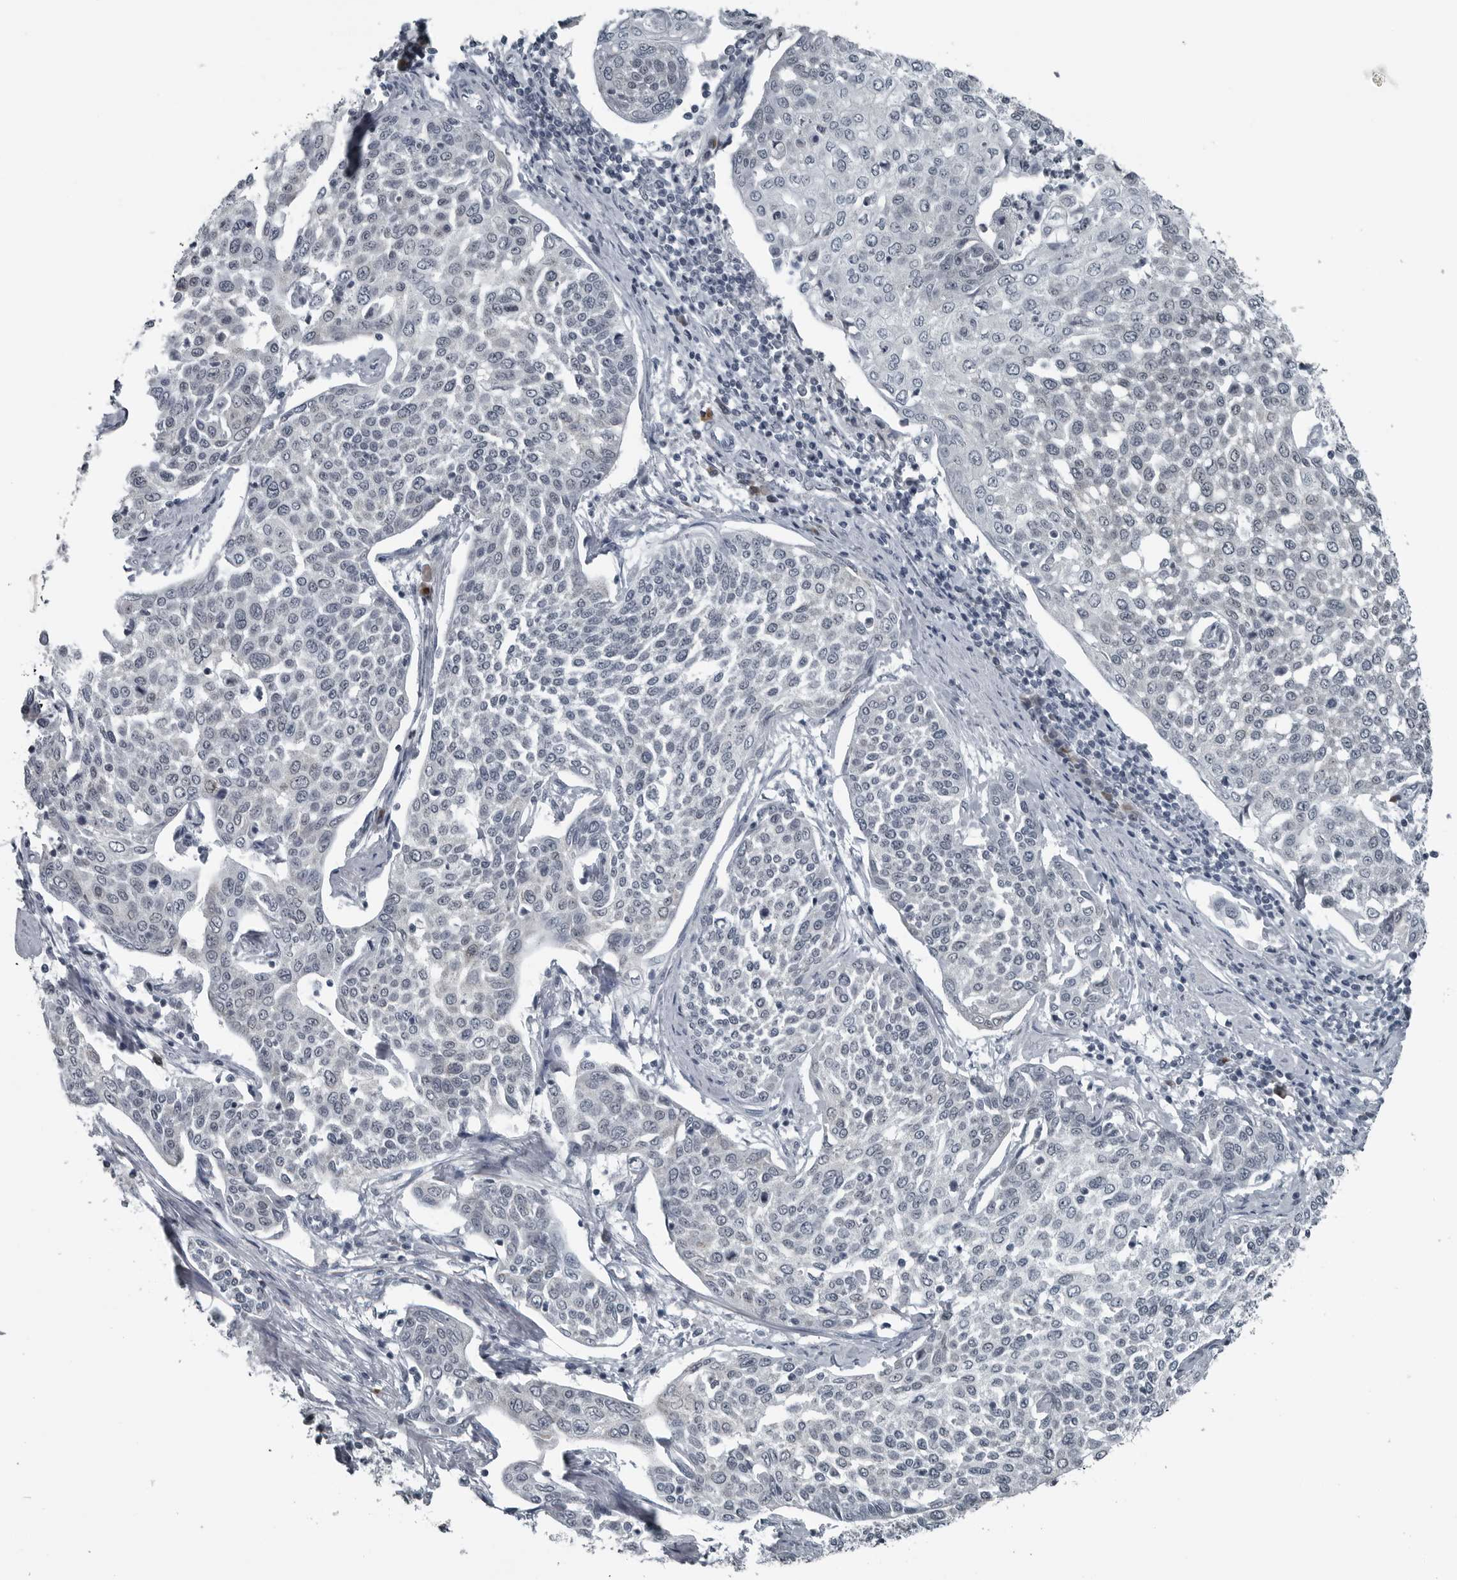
{"staining": {"intensity": "negative", "quantity": "none", "location": "none"}, "tissue": "cervical cancer", "cell_type": "Tumor cells", "image_type": "cancer", "snomed": [{"axis": "morphology", "description": "Squamous cell carcinoma, NOS"}, {"axis": "topography", "description": "Cervix"}], "caption": "The photomicrograph displays no significant staining in tumor cells of squamous cell carcinoma (cervical).", "gene": "DNAAF11", "patient": {"sex": "female", "age": 34}}